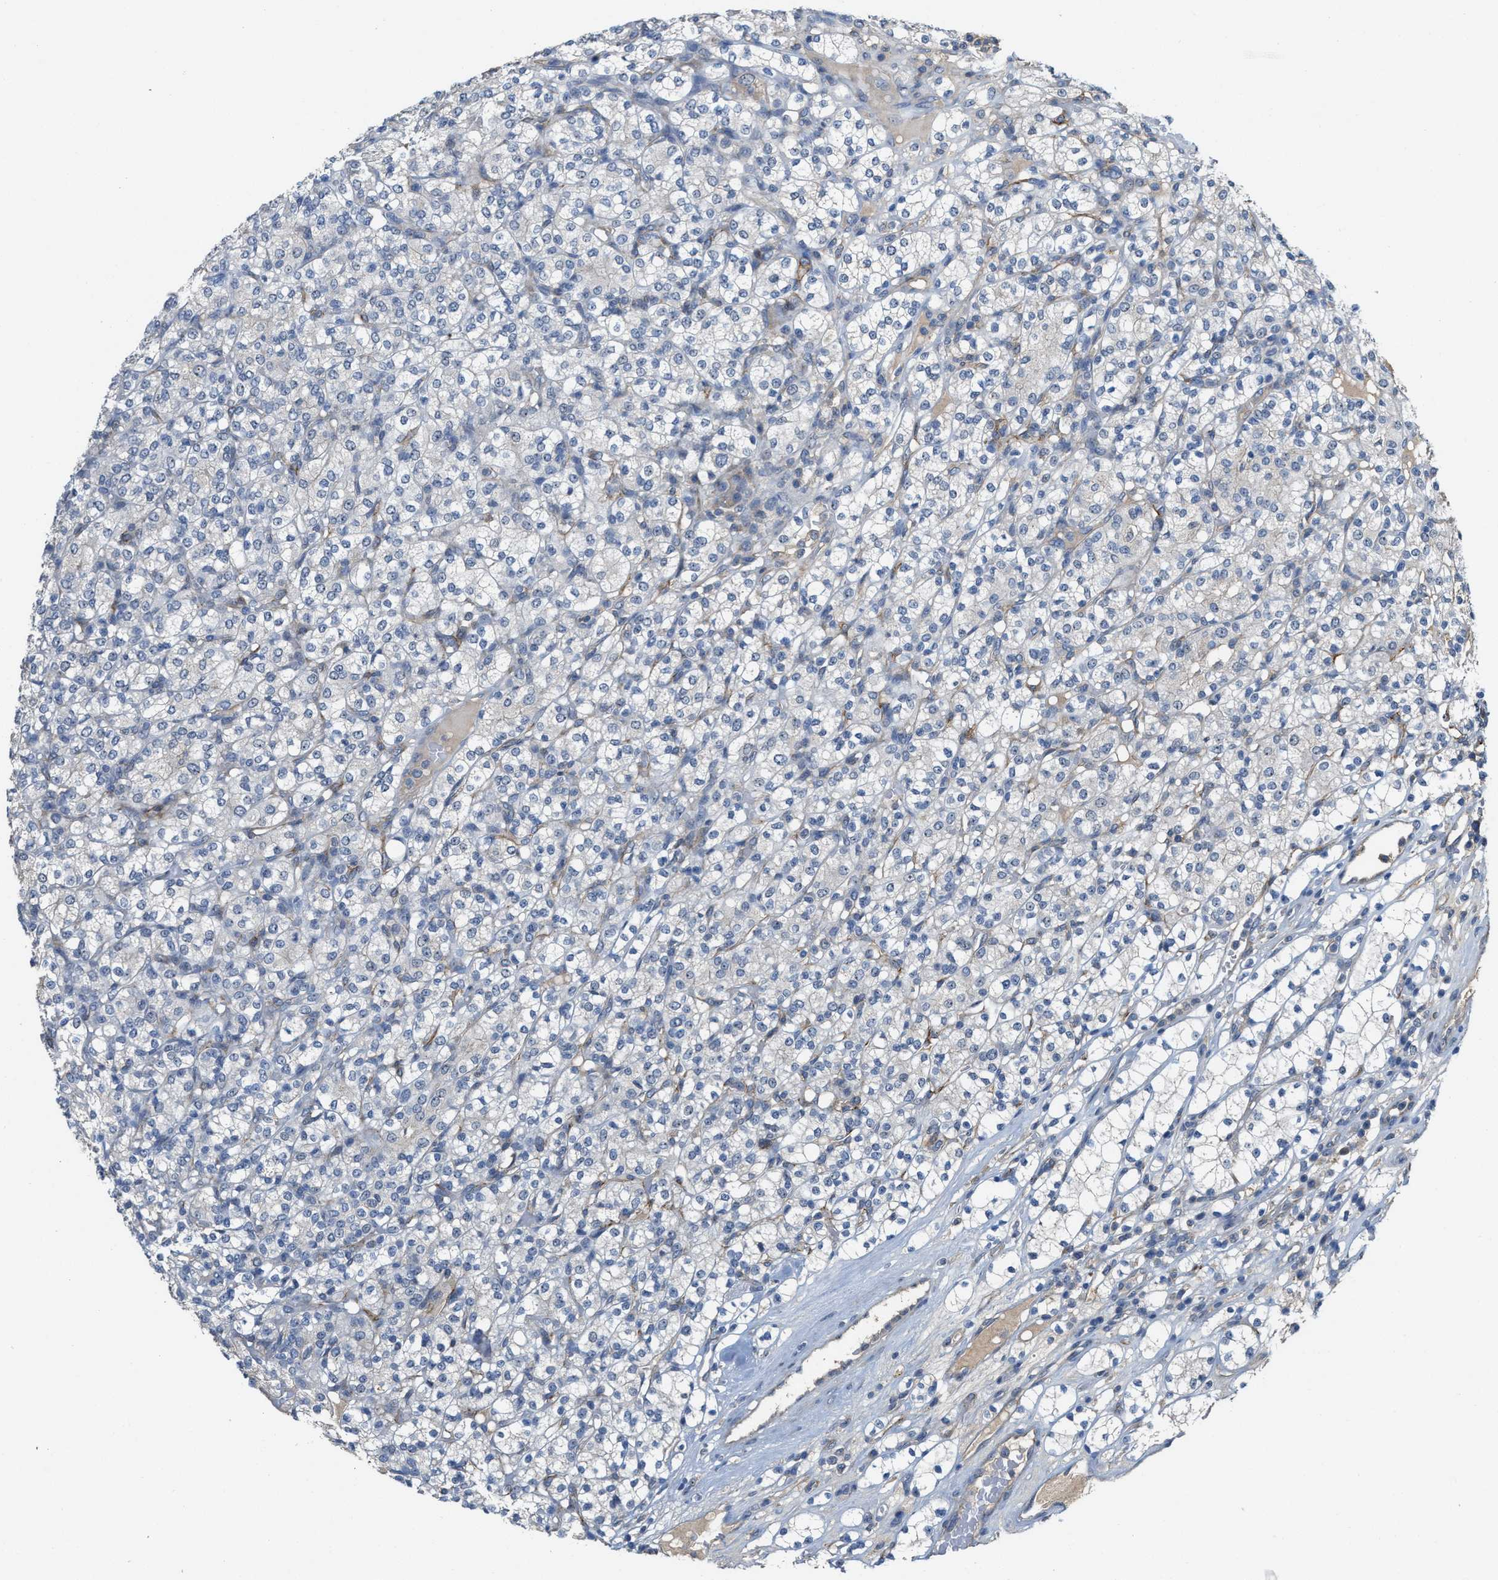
{"staining": {"intensity": "negative", "quantity": "none", "location": "none"}, "tissue": "renal cancer", "cell_type": "Tumor cells", "image_type": "cancer", "snomed": [{"axis": "morphology", "description": "Adenocarcinoma, NOS"}, {"axis": "topography", "description": "Kidney"}], "caption": "Immunohistochemistry micrograph of adenocarcinoma (renal) stained for a protein (brown), which displays no staining in tumor cells.", "gene": "ZNF783", "patient": {"sex": "male", "age": 77}}